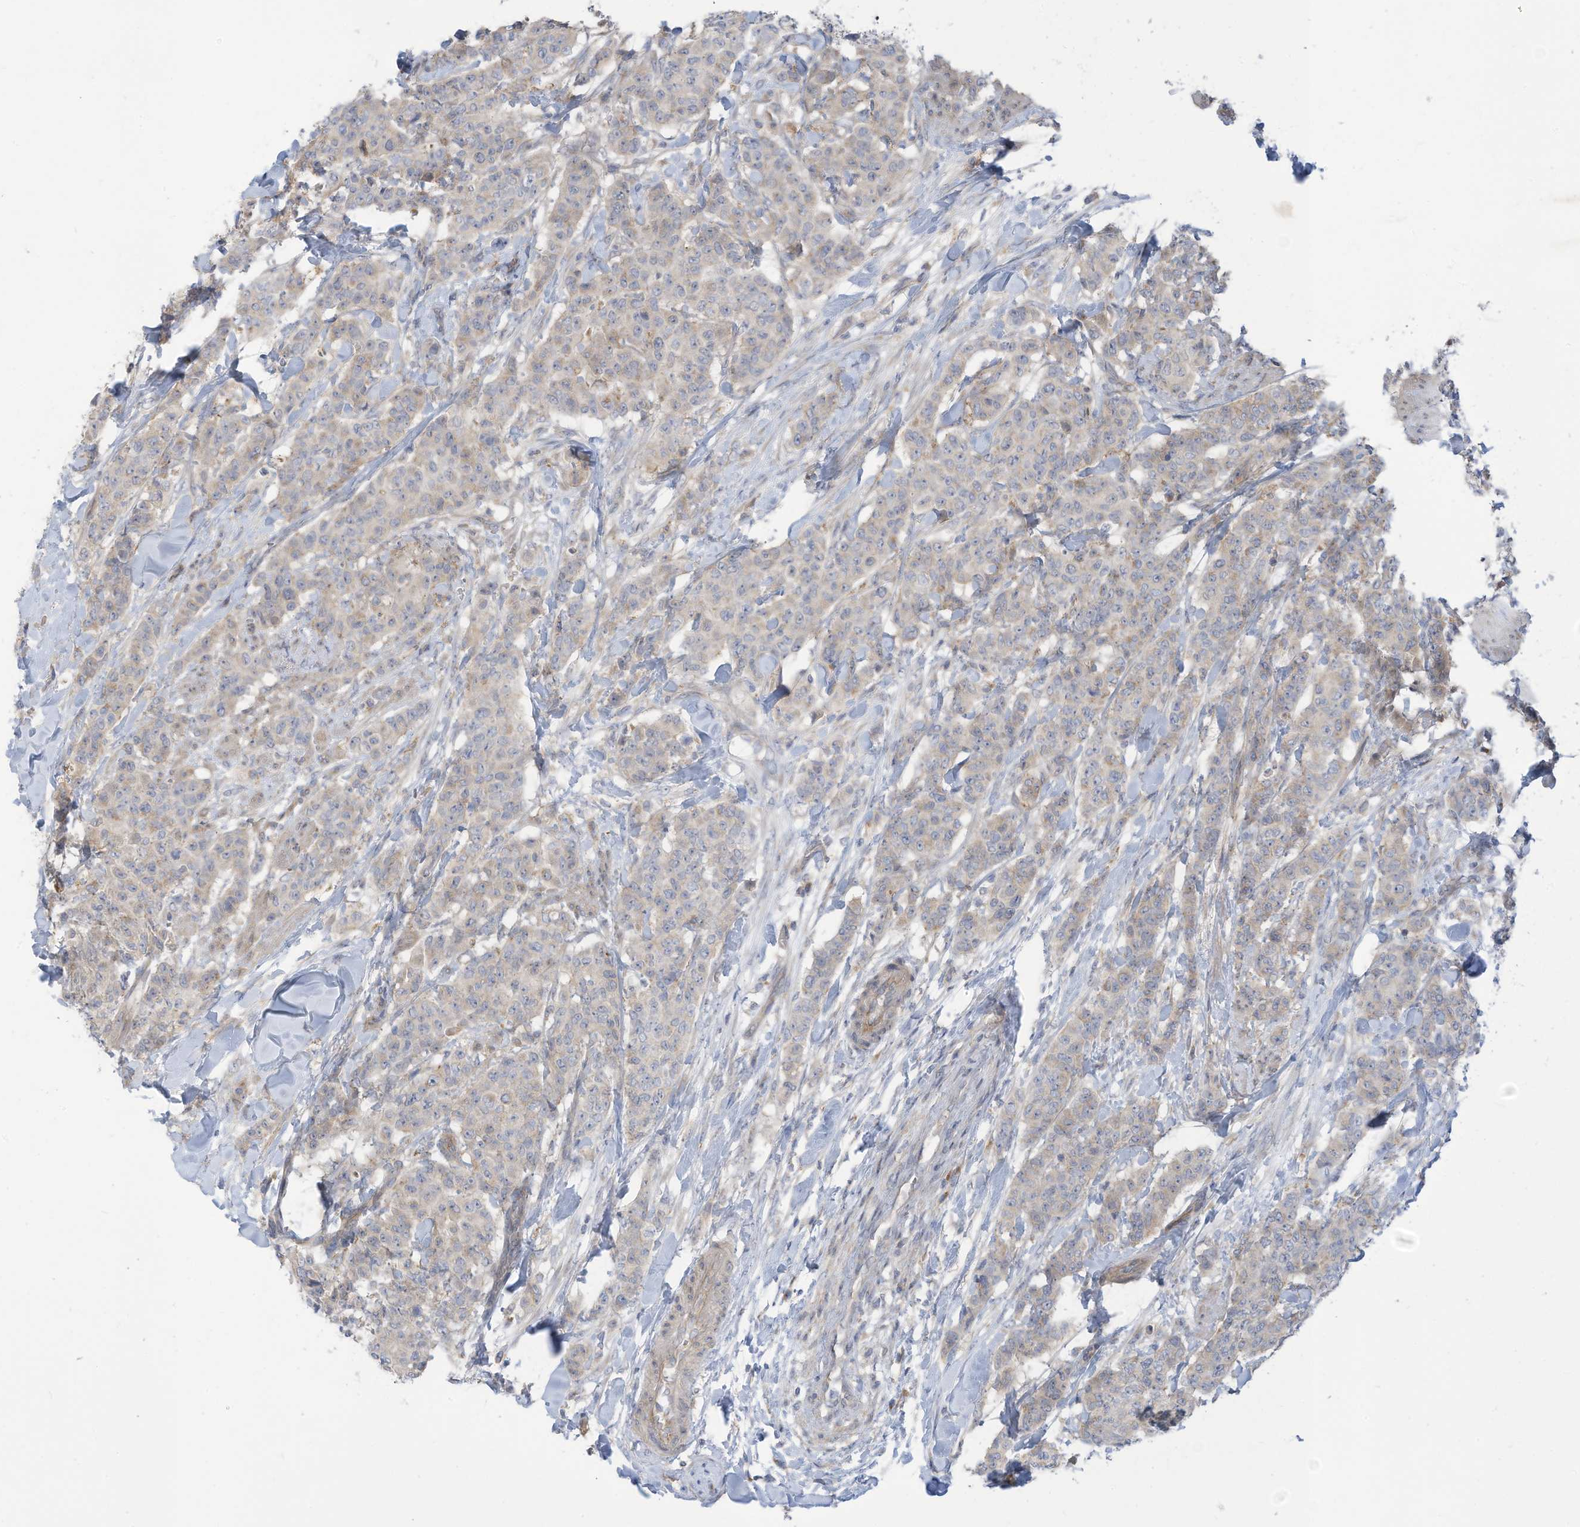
{"staining": {"intensity": "negative", "quantity": "none", "location": "none"}, "tissue": "breast cancer", "cell_type": "Tumor cells", "image_type": "cancer", "snomed": [{"axis": "morphology", "description": "Duct carcinoma"}, {"axis": "topography", "description": "Breast"}], "caption": "This is an immunohistochemistry (IHC) micrograph of breast infiltrating ductal carcinoma. There is no staining in tumor cells.", "gene": "ADAT2", "patient": {"sex": "female", "age": 40}}